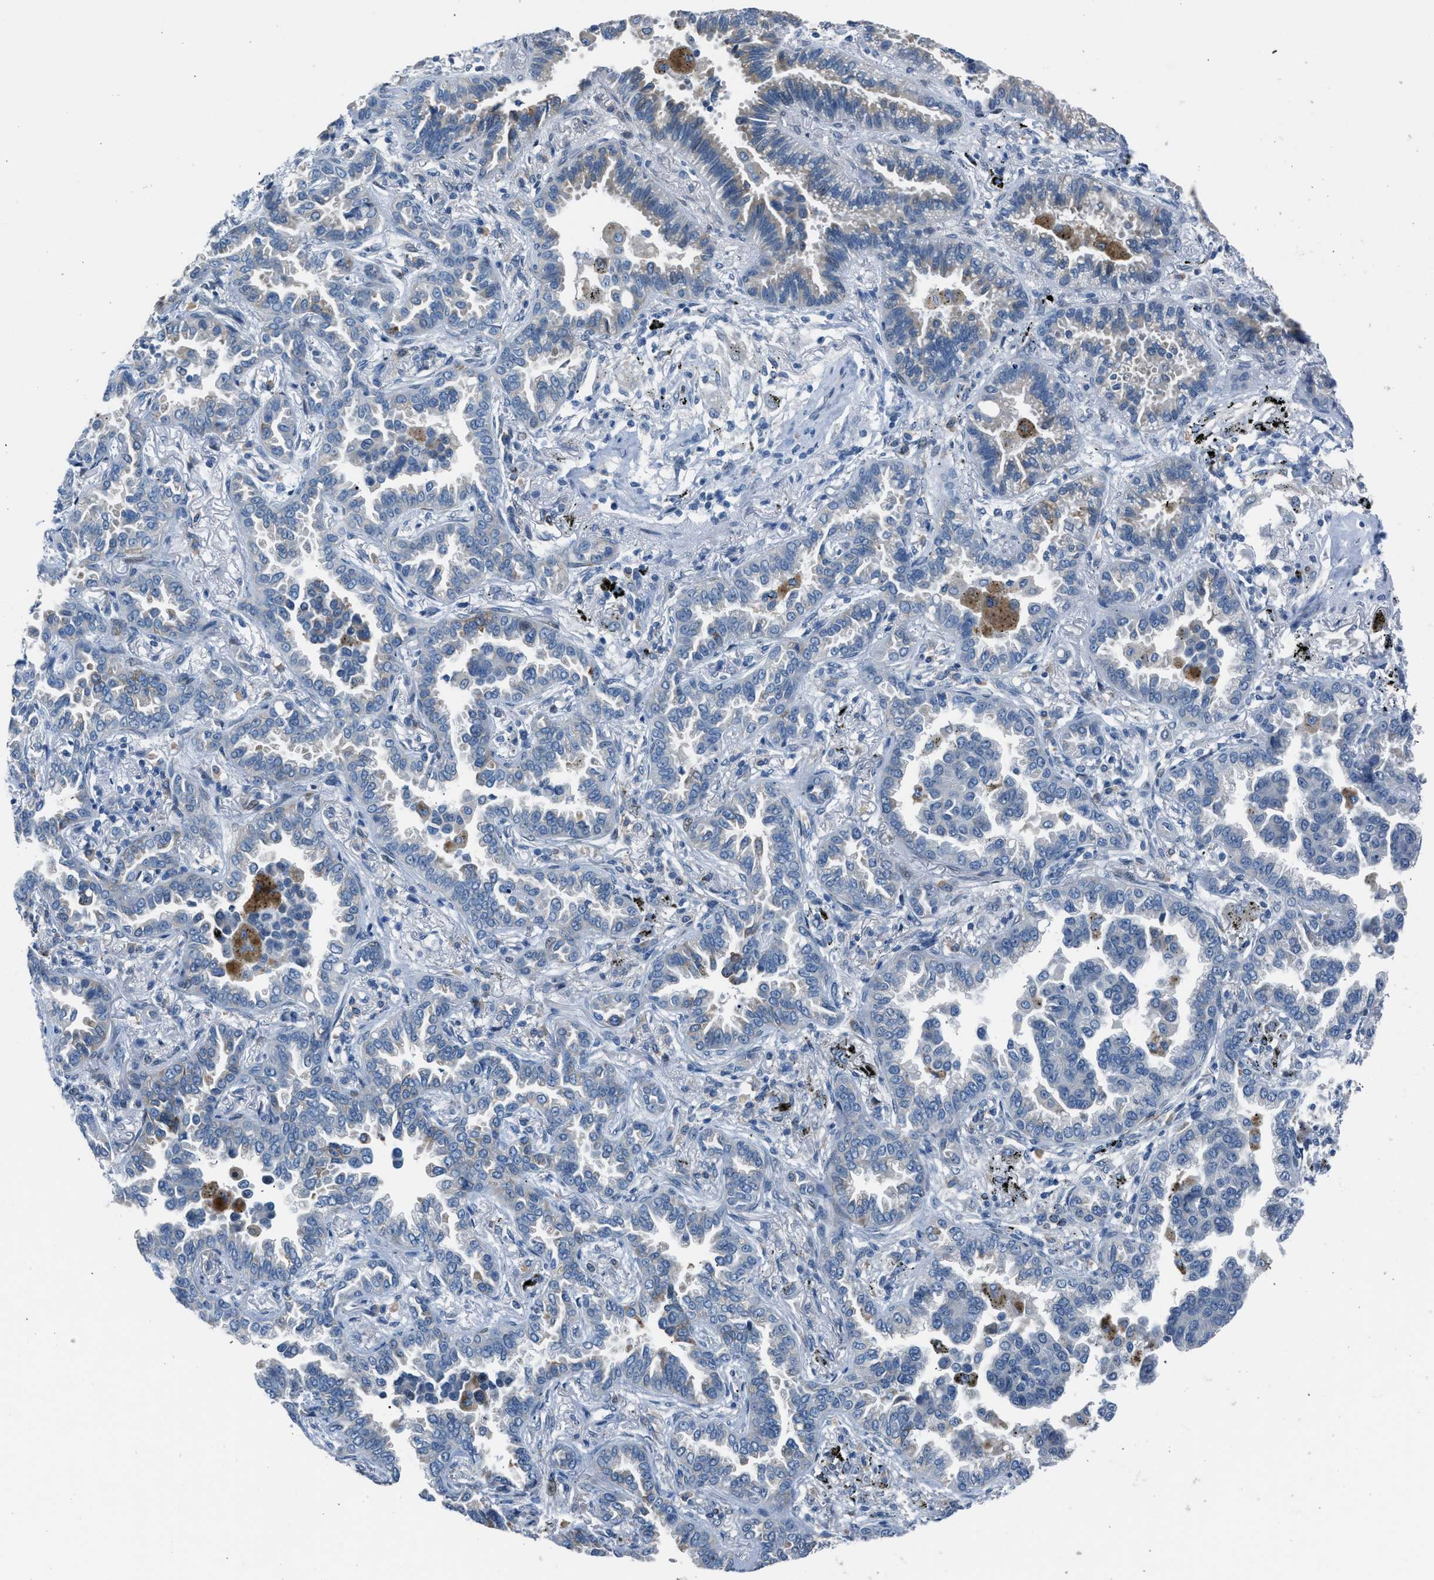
{"staining": {"intensity": "weak", "quantity": "<25%", "location": "cytoplasmic/membranous"}, "tissue": "lung cancer", "cell_type": "Tumor cells", "image_type": "cancer", "snomed": [{"axis": "morphology", "description": "Normal tissue, NOS"}, {"axis": "morphology", "description": "Adenocarcinoma, NOS"}, {"axis": "topography", "description": "Lung"}], "caption": "High power microscopy histopathology image of an IHC histopathology image of lung adenocarcinoma, revealing no significant staining in tumor cells.", "gene": "RNF41", "patient": {"sex": "male", "age": 59}}